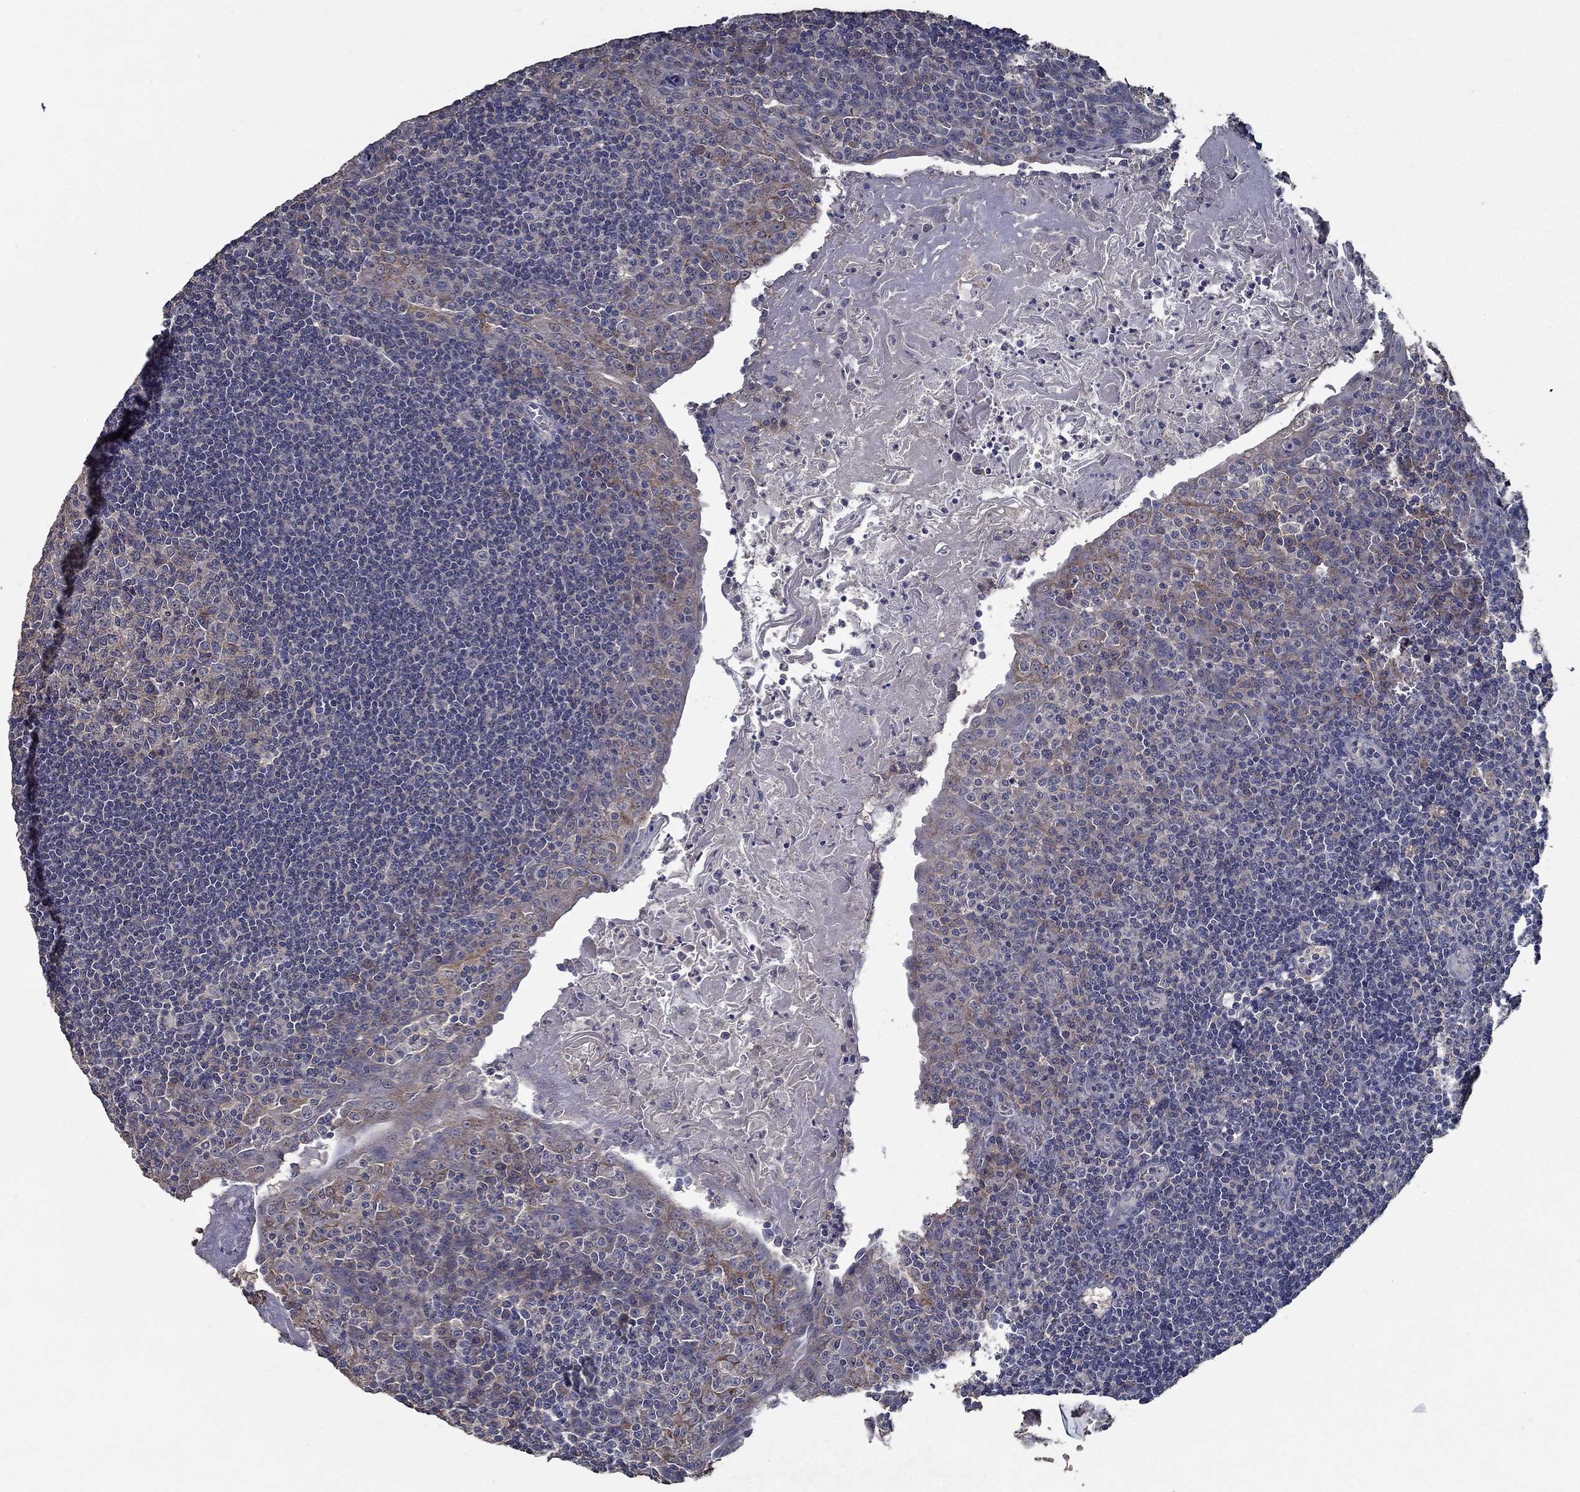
{"staining": {"intensity": "moderate", "quantity": "<25%", "location": "cytoplasmic/membranous"}, "tissue": "tonsil", "cell_type": "Germinal center cells", "image_type": "normal", "snomed": [{"axis": "morphology", "description": "Normal tissue, NOS"}, {"axis": "morphology", "description": "Inflammation, NOS"}, {"axis": "topography", "description": "Tonsil"}], "caption": "Protein staining reveals moderate cytoplasmic/membranous positivity in approximately <25% of germinal center cells in unremarkable tonsil.", "gene": "SLC44A1", "patient": {"sex": "female", "age": 31}}